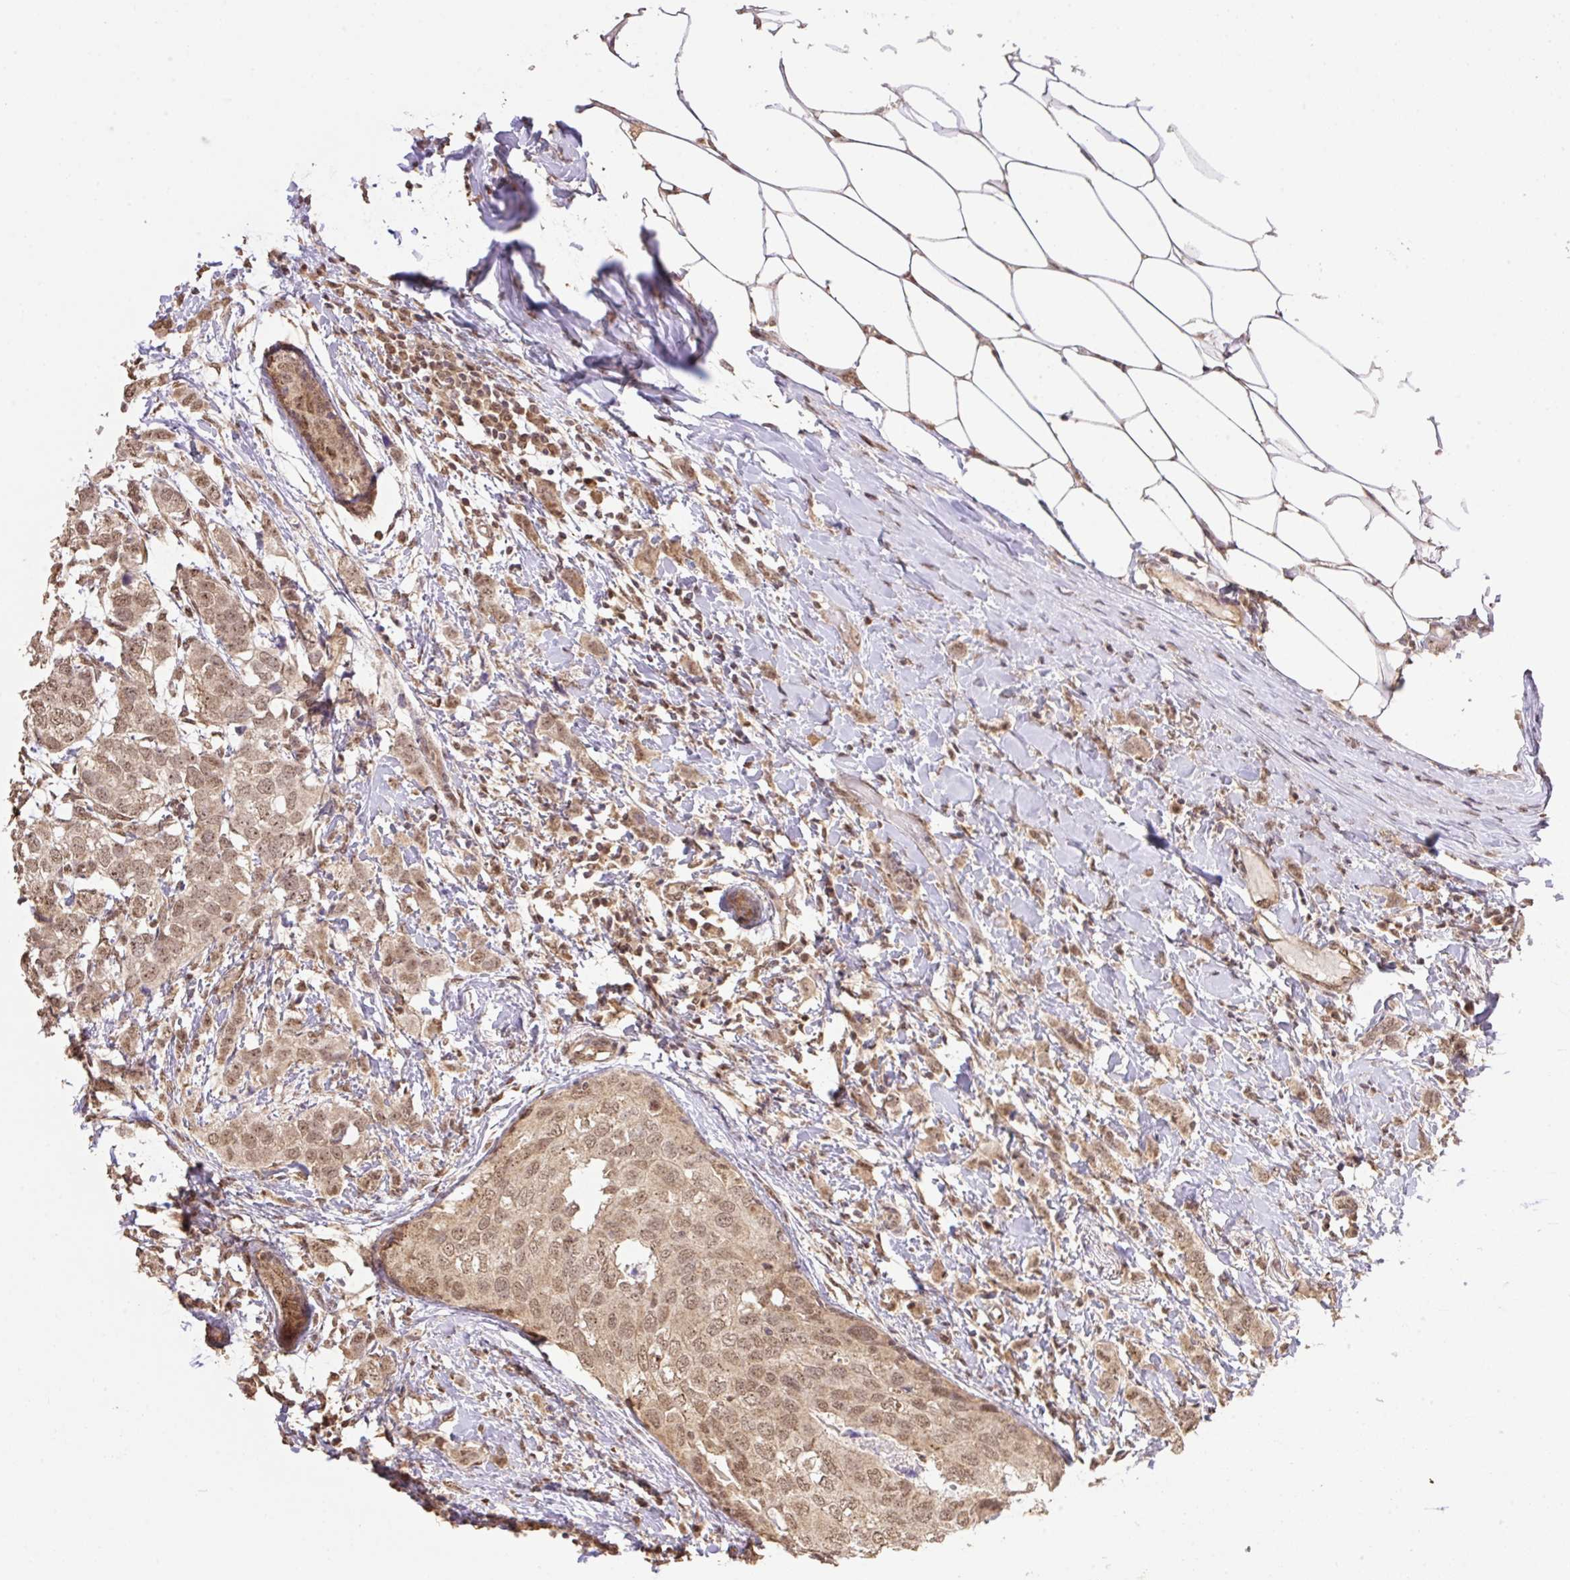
{"staining": {"intensity": "moderate", "quantity": ">75%", "location": "cytoplasmic/membranous,nuclear"}, "tissue": "breast cancer", "cell_type": "Tumor cells", "image_type": "cancer", "snomed": [{"axis": "morphology", "description": "Duct carcinoma"}, {"axis": "topography", "description": "Breast"}], "caption": "An immunohistochemistry (IHC) image of tumor tissue is shown. Protein staining in brown highlights moderate cytoplasmic/membranous and nuclear positivity in breast cancer within tumor cells.", "gene": "VPS25", "patient": {"sex": "female", "age": 50}}